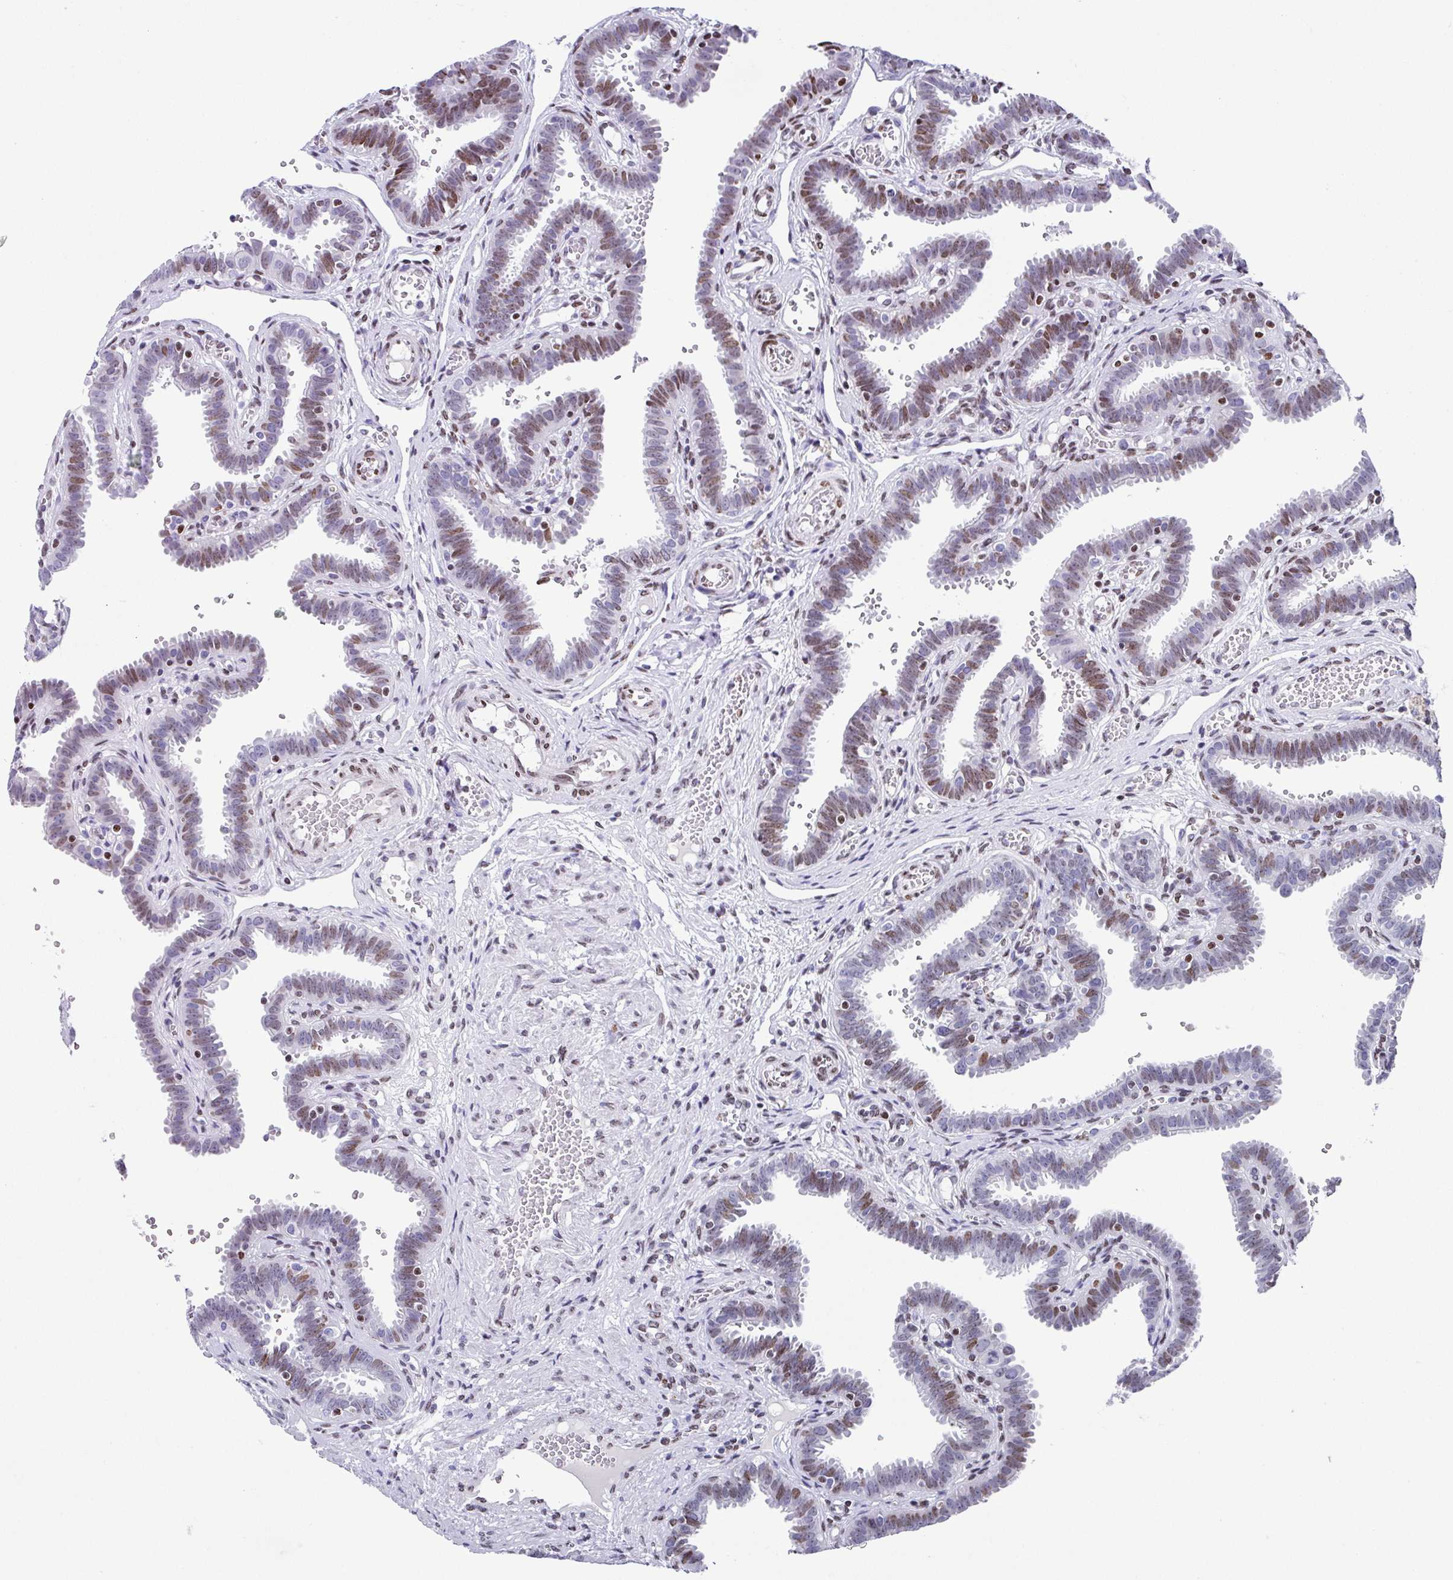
{"staining": {"intensity": "moderate", "quantity": "25%-75%", "location": "nuclear"}, "tissue": "fallopian tube", "cell_type": "Glandular cells", "image_type": "normal", "snomed": [{"axis": "morphology", "description": "Normal tissue, NOS"}, {"axis": "topography", "description": "Fallopian tube"}], "caption": "Immunohistochemical staining of benign human fallopian tube reveals 25%-75% levels of moderate nuclear protein positivity in about 25%-75% of glandular cells.", "gene": "TCF3", "patient": {"sex": "female", "age": 37}}